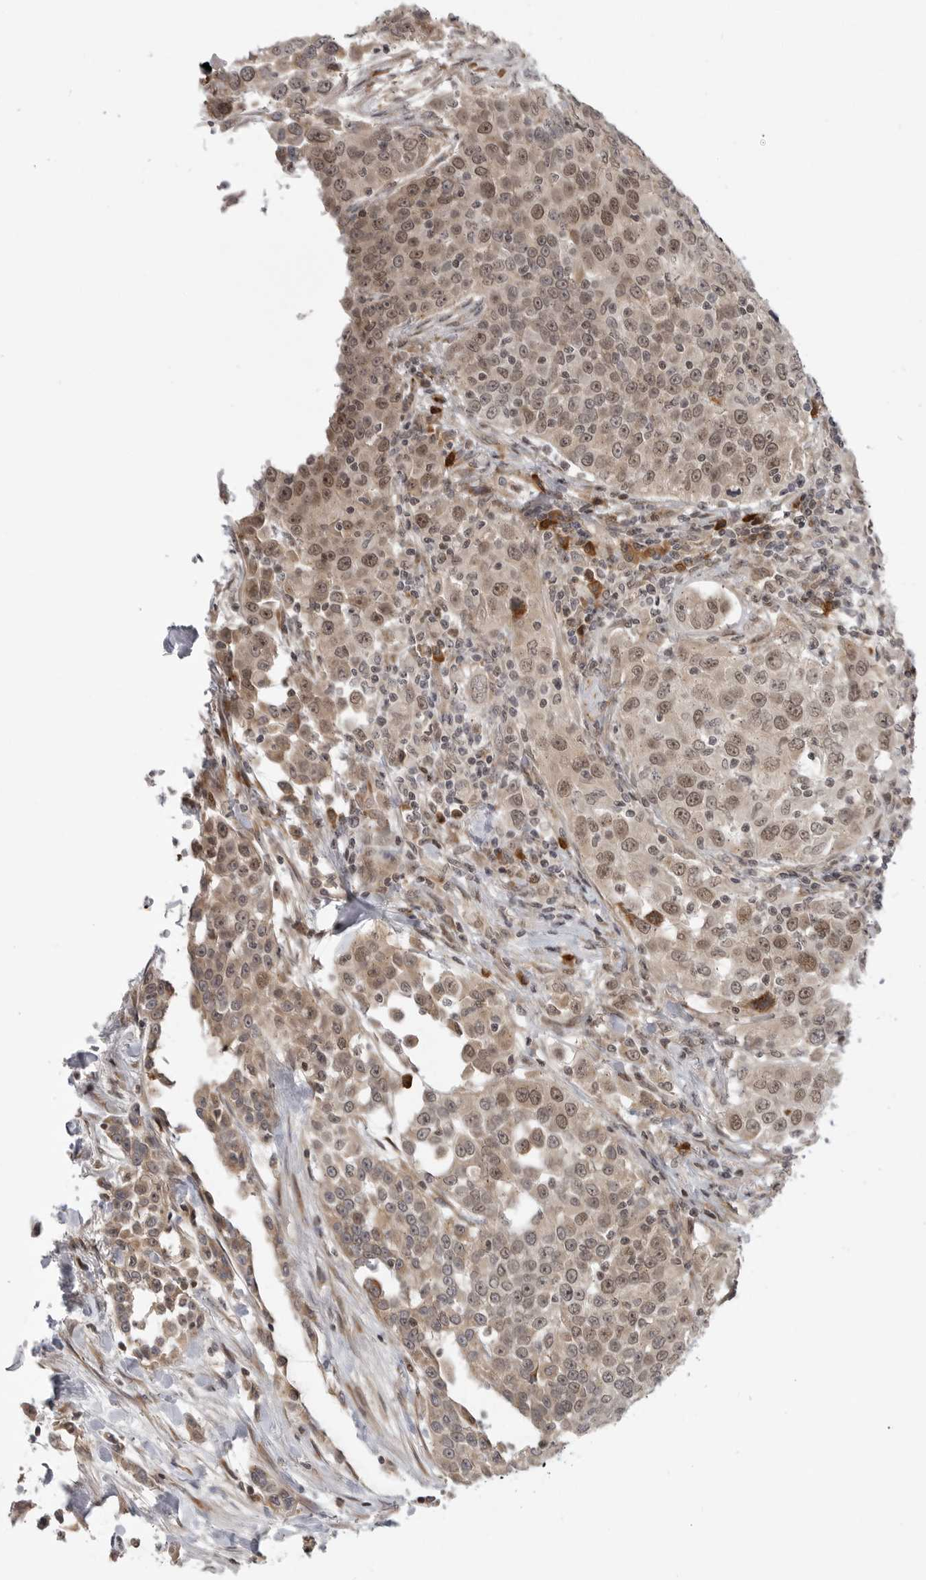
{"staining": {"intensity": "weak", "quantity": ">75%", "location": "cytoplasmic/membranous,nuclear"}, "tissue": "urothelial cancer", "cell_type": "Tumor cells", "image_type": "cancer", "snomed": [{"axis": "morphology", "description": "Urothelial carcinoma, High grade"}, {"axis": "topography", "description": "Urinary bladder"}], "caption": "Protein expression analysis of human high-grade urothelial carcinoma reveals weak cytoplasmic/membranous and nuclear staining in about >75% of tumor cells. (Stains: DAB in brown, nuclei in blue, Microscopy: brightfield microscopy at high magnification).", "gene": "CEP295NL", "patient": {"sex": "female", "age": 80}}